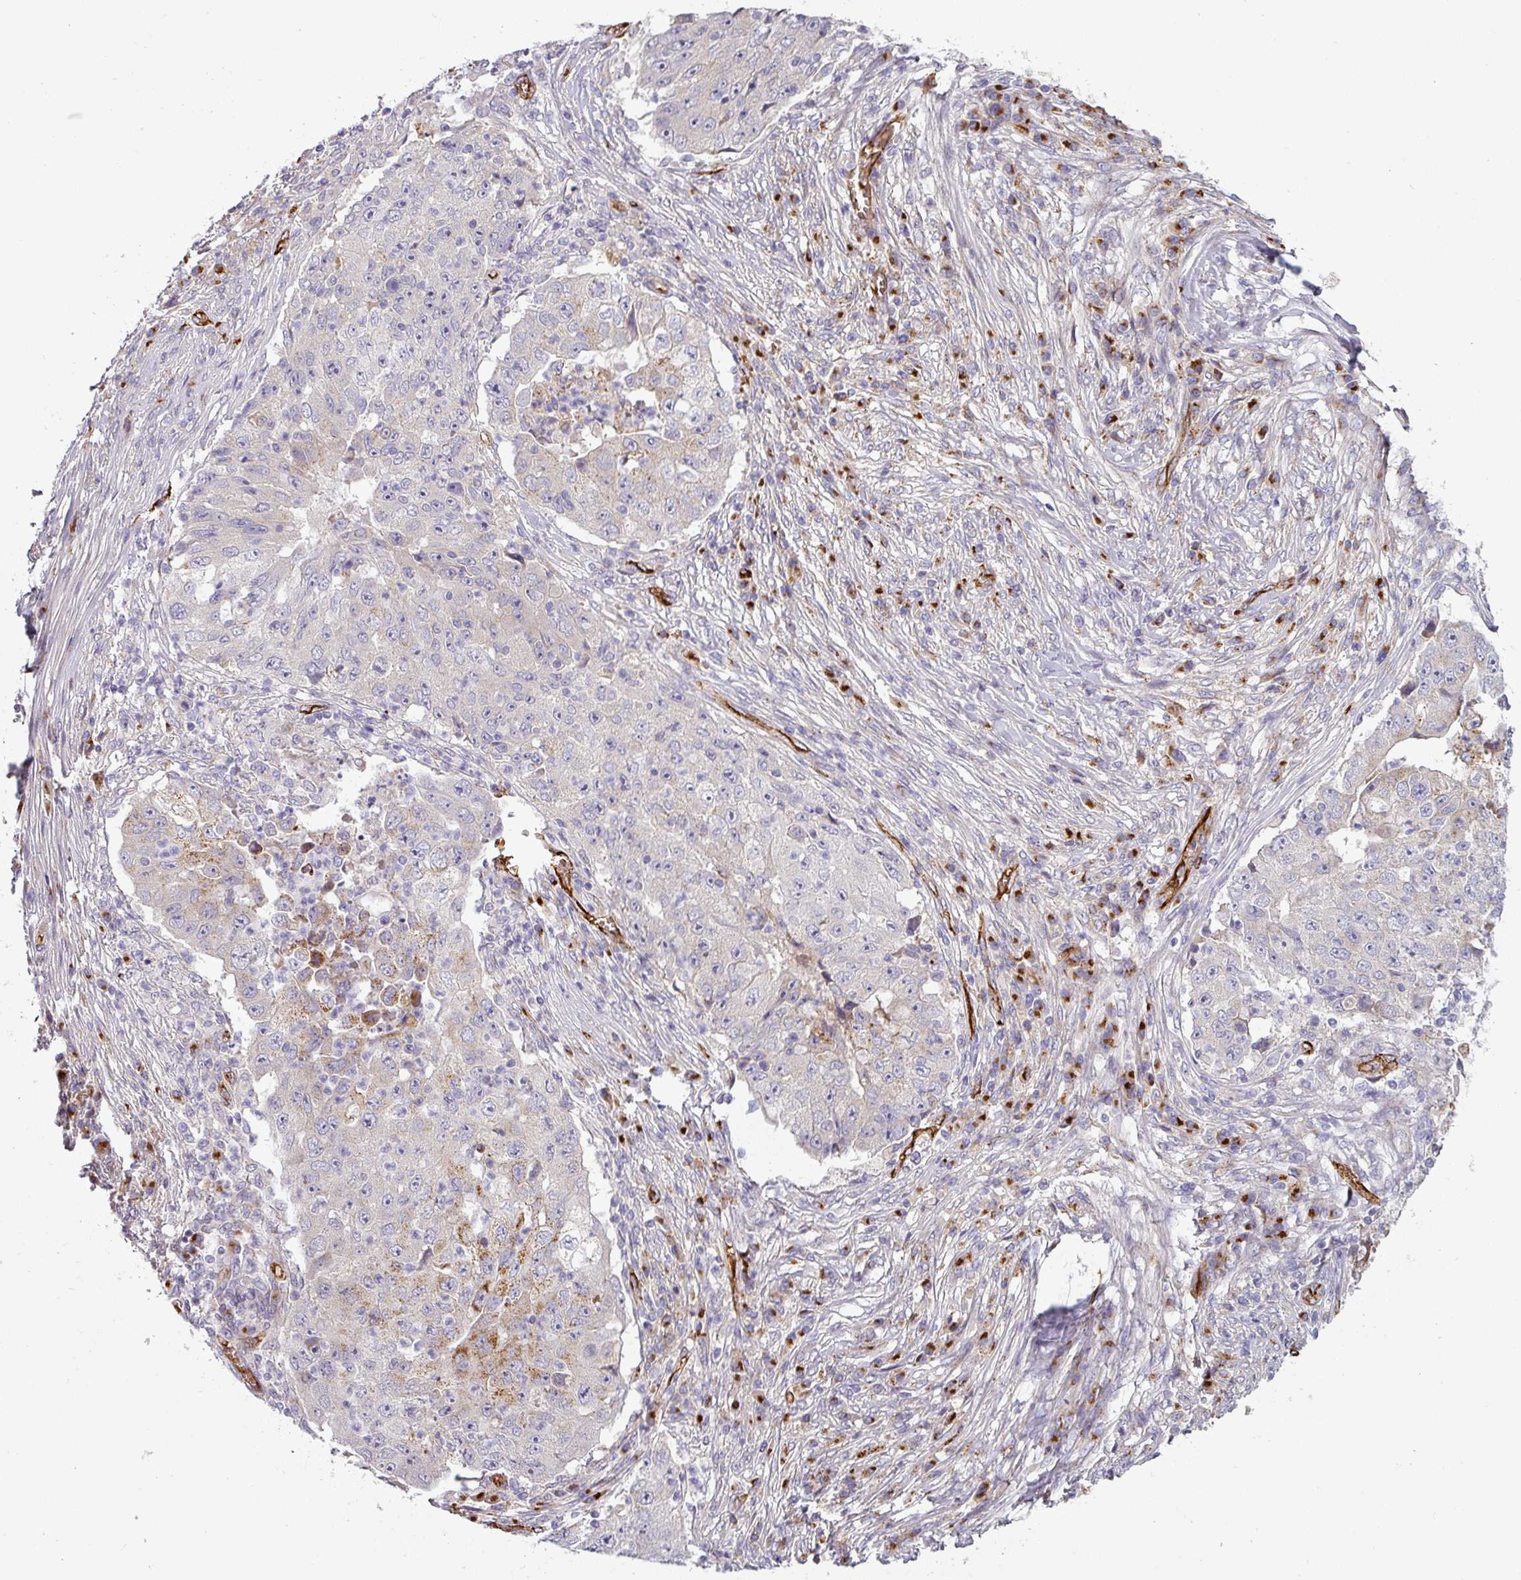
{"staining": {"intensity": "negative", "quantity": "none", "location": "none"}, "tissue": "lung cancer", "cell_type": "Tumor cells", "image_type": "cancer", "snomed": [{"axis": "morphology", "description": "Squamous cell carcinoma, NOS"}, {"axis": "topography", "description": "Lung"}], "caption": "Immunohistochemical staining of human squamous cell carcinoma (lung) exhibits no significant staining in tumor cells. The staining is performed using DAB brown chromogen with nuclei counter-stained in using hematoxylin.", "gene": "PRODH2", "patient": {"sex": "male", "age": 64}}